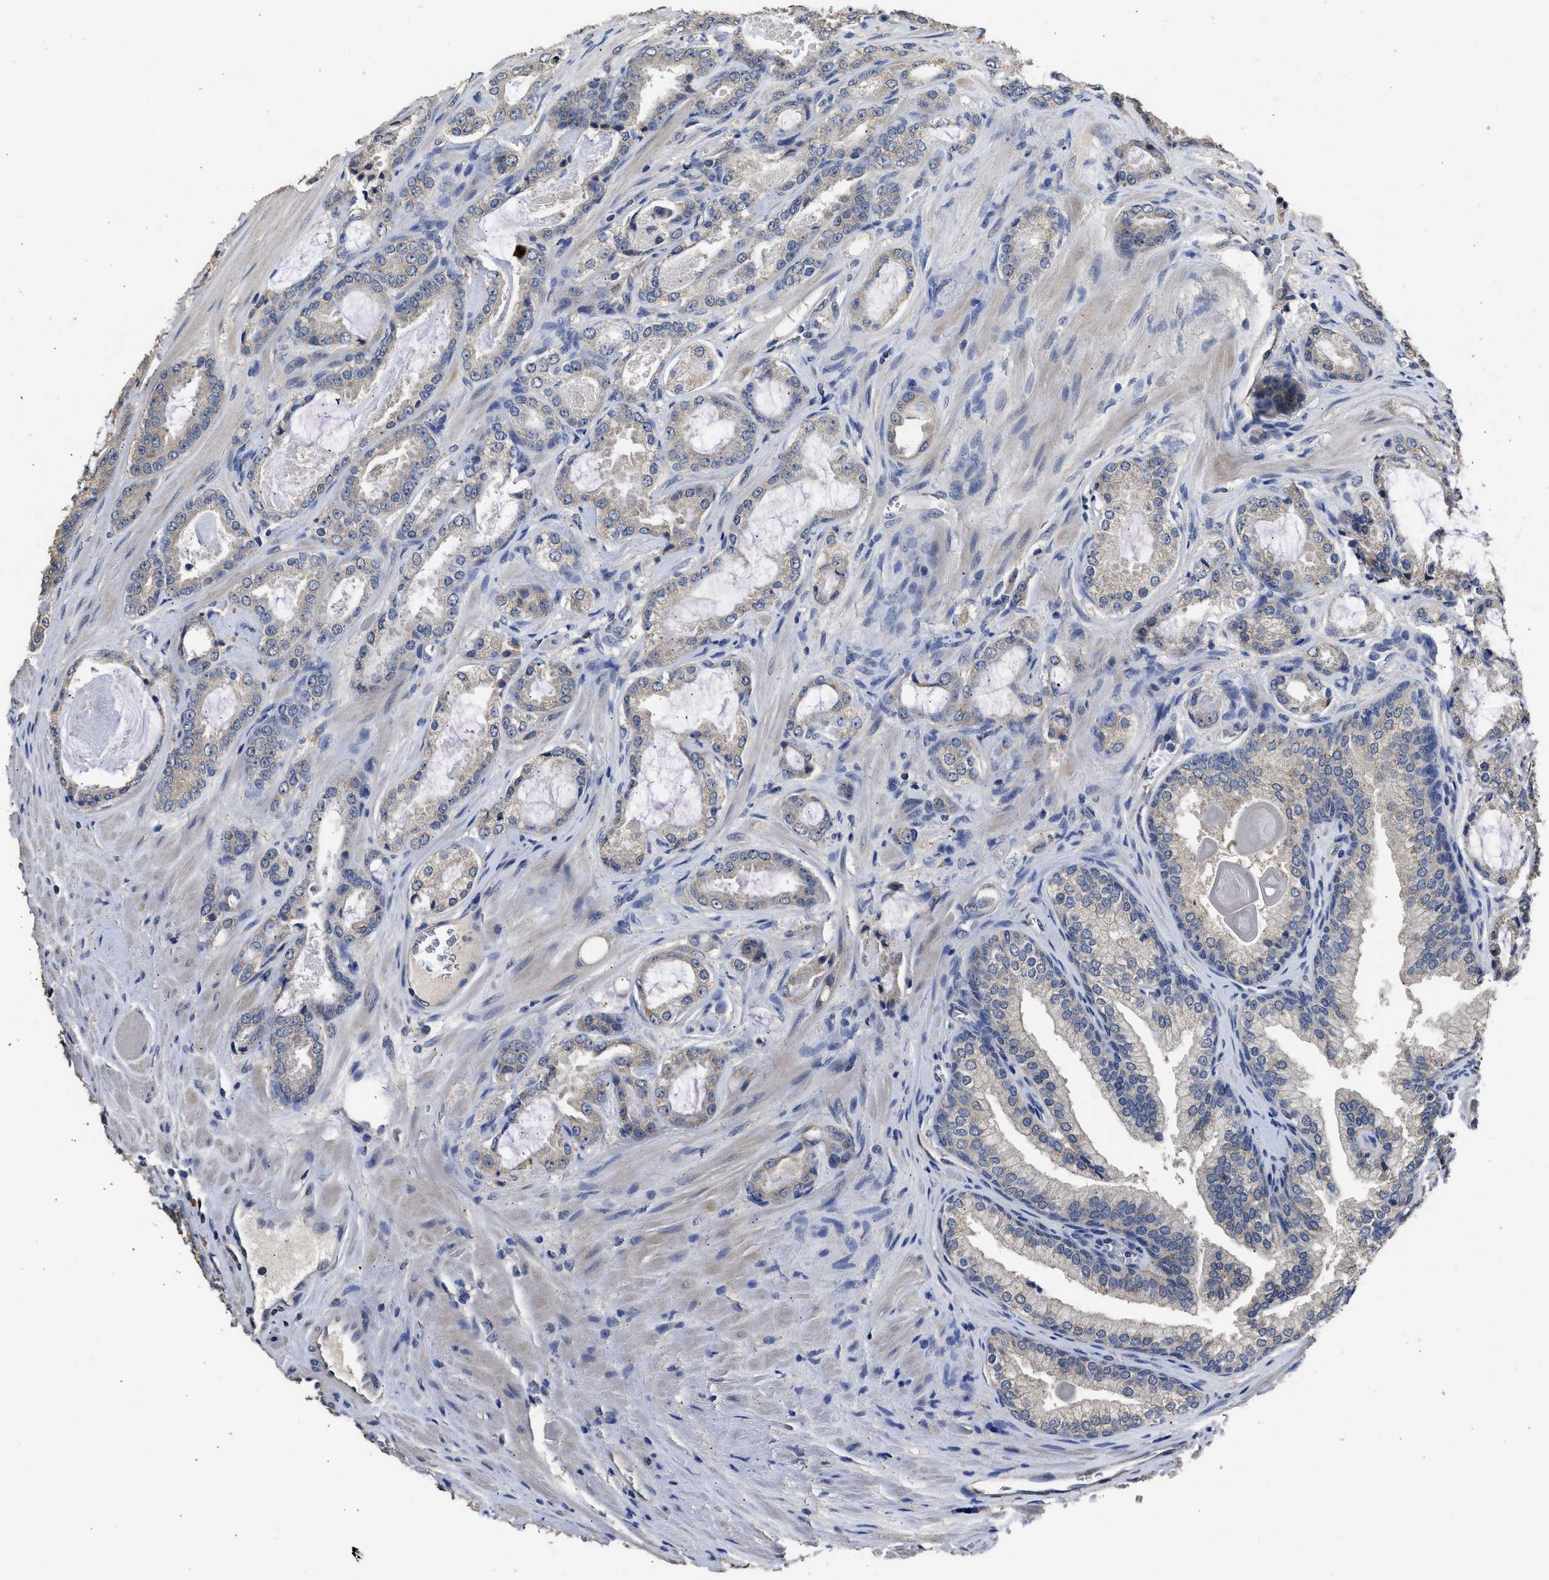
{"staining": {"intensity": "negative", "quantity": "none", "location": "none"}, "tissue": "prostate cancer", "cell_type": "Tumor cells", "image_type": "cancer", "snomed": [{"axis": "morphology", "description": "Adenocarcinoma, High grade"}, {"axis": "topography", "description": "Prostate"}], "caption": "Micrograph shows no significant protein expression in tumor cells of prostate adenocarcinoma (high-grade).", "gene": "SPINT2", "patient": {"sex": "male", "age": 65}}